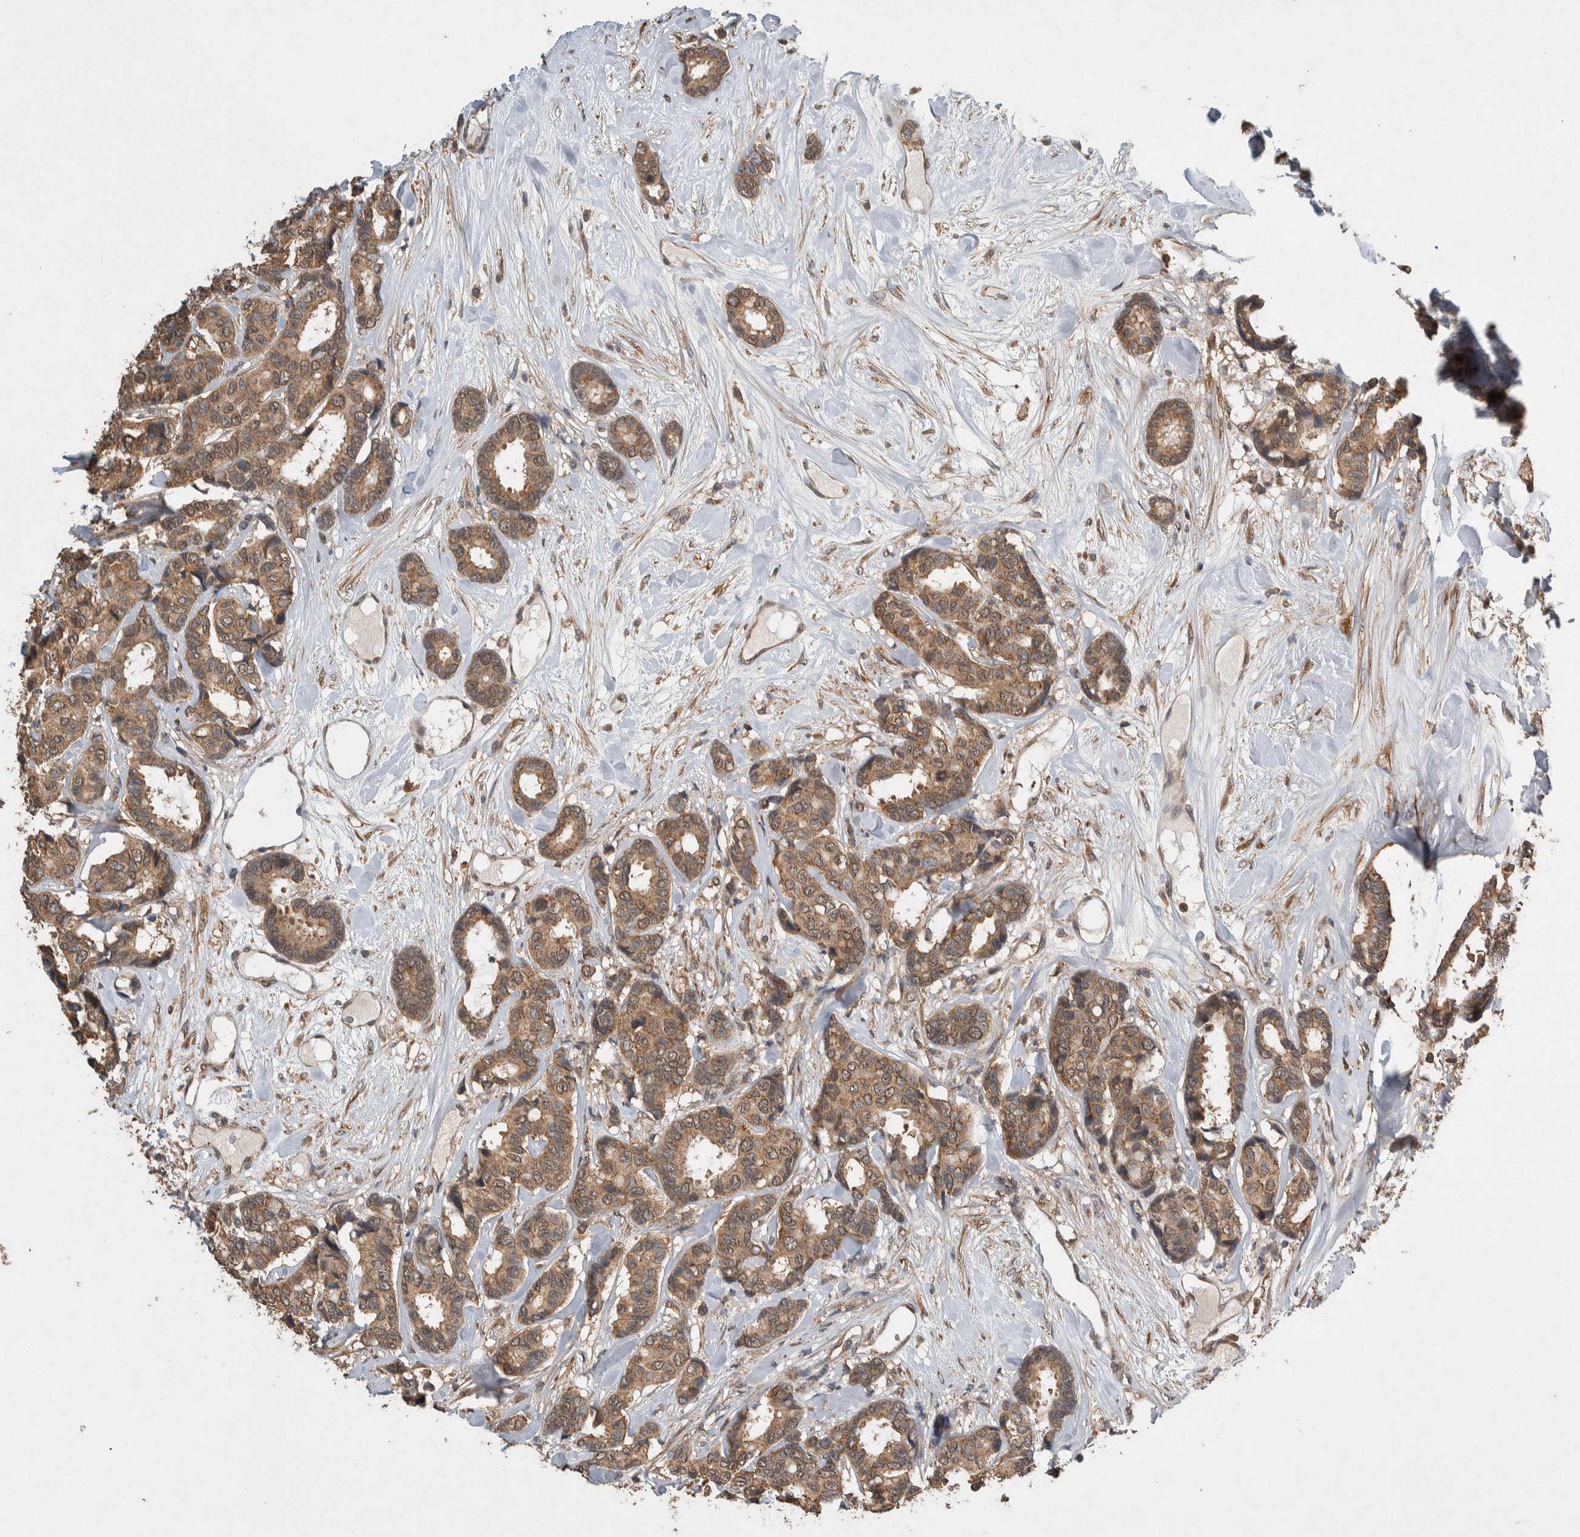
{"staining": {"intensity": "moderate", "quantity": ">75%", "location": "cytoplasmic/membranous,nuclear"}, "tissue": "breast cancer", "cell_type": "Tumor cells", "image_type": "cancer", "snomed": [{"axis": "morphology", "description": "Duct carcinoma"}, {"axis": "topography", "description": "Breast"}], "caption": "A micrograph showing moderate cytoplasmic/membranous and nuclear positivity in about >75% of tumor cells in breast cancer, as visualized by brown immunohistochemical staining.", "gene": "DVL2", "patient": {"sex": "female", "age": 87}}